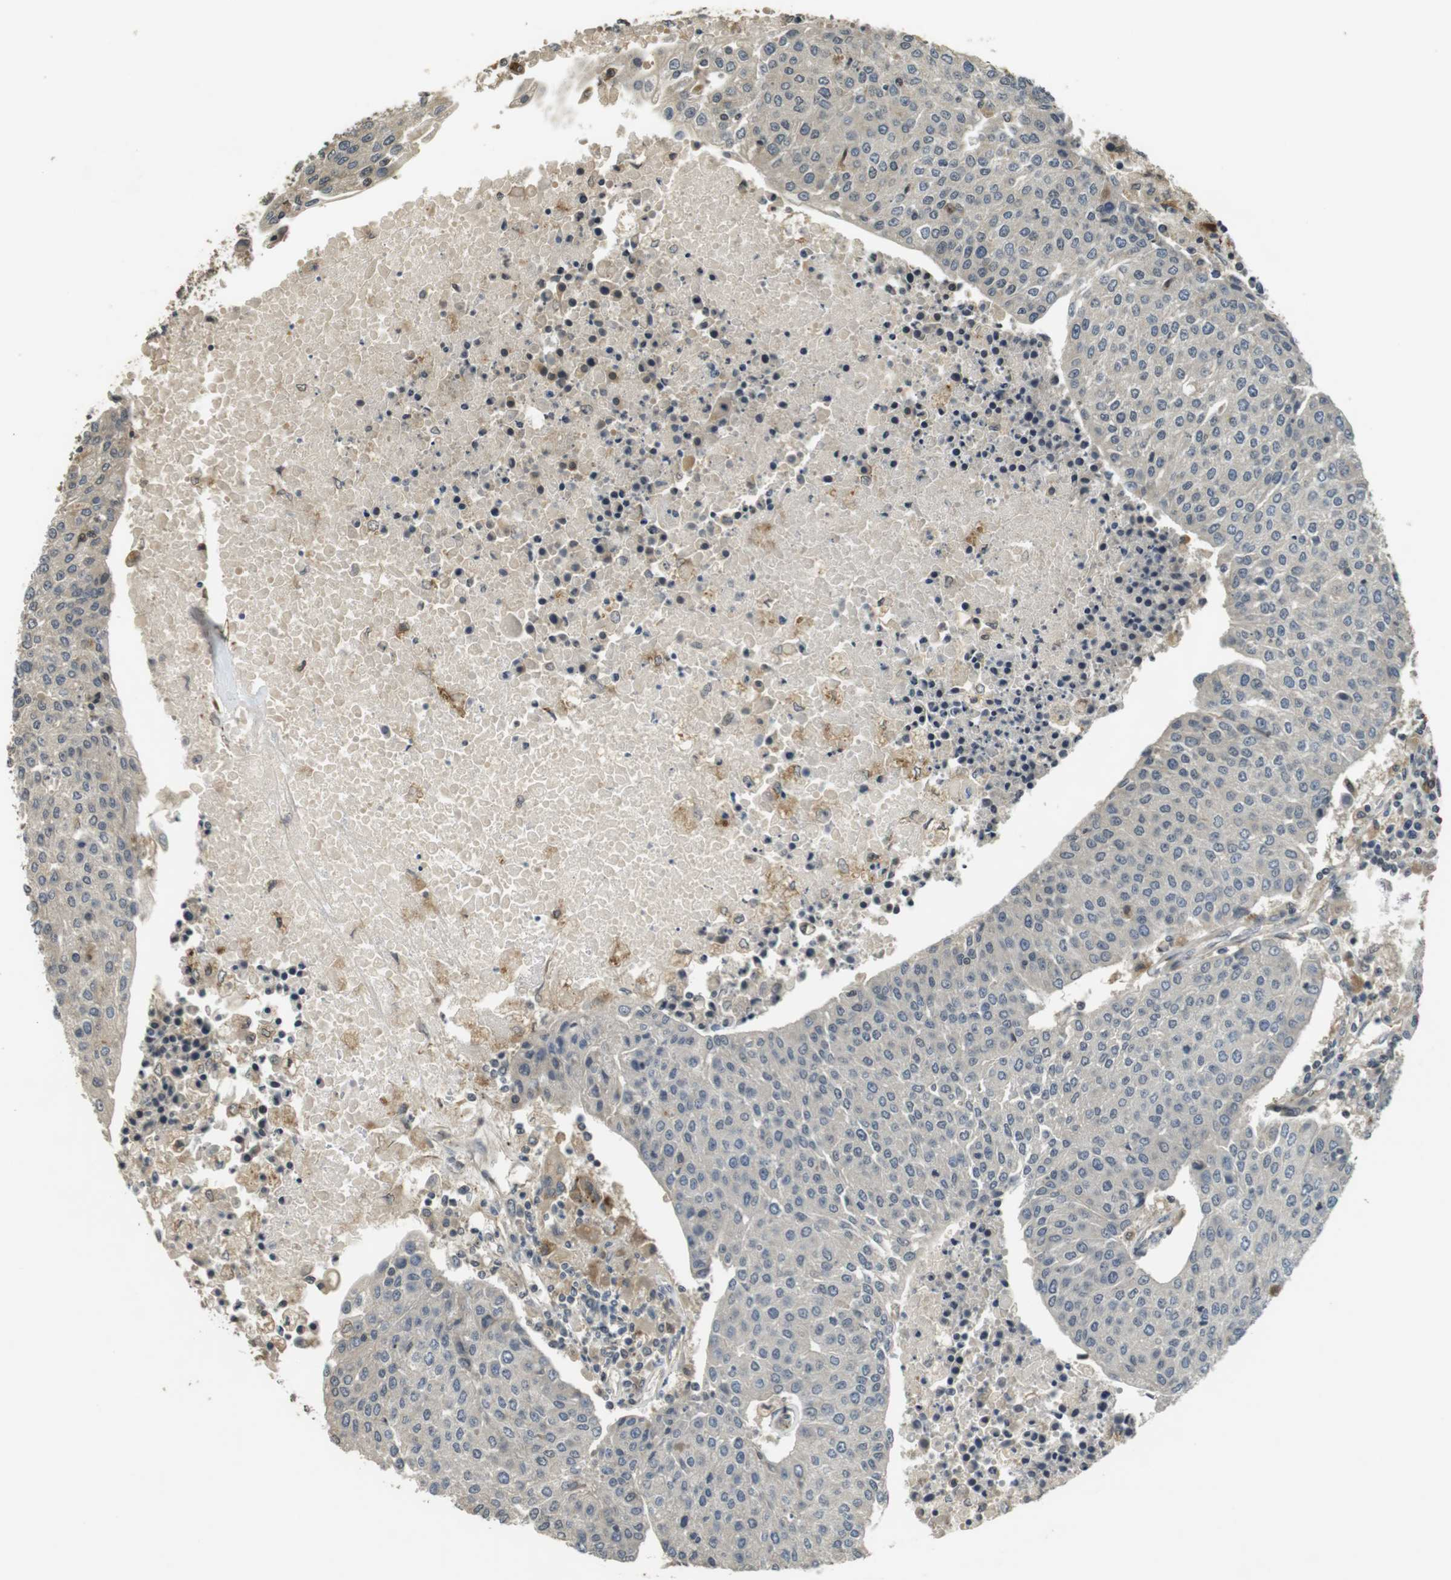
{"staining": {"intensity": "negative", "quantity": "none", "location": "none"}, "tissue": "urothelial cancer", "cell_type": "Tumor cells", "image_type": "cancer", "snomed": [{"axis": "morphology", "description": "Urothelial carcinoma, High grade"}, {"axis": "topography", "description": "Urinary bladder"}], "caption": "Histopathology image shows no significant protein expression in tumor cells of urothelial cancer.", "gene": "FZD10", "patient": {"sex": "female", "age": 85}}